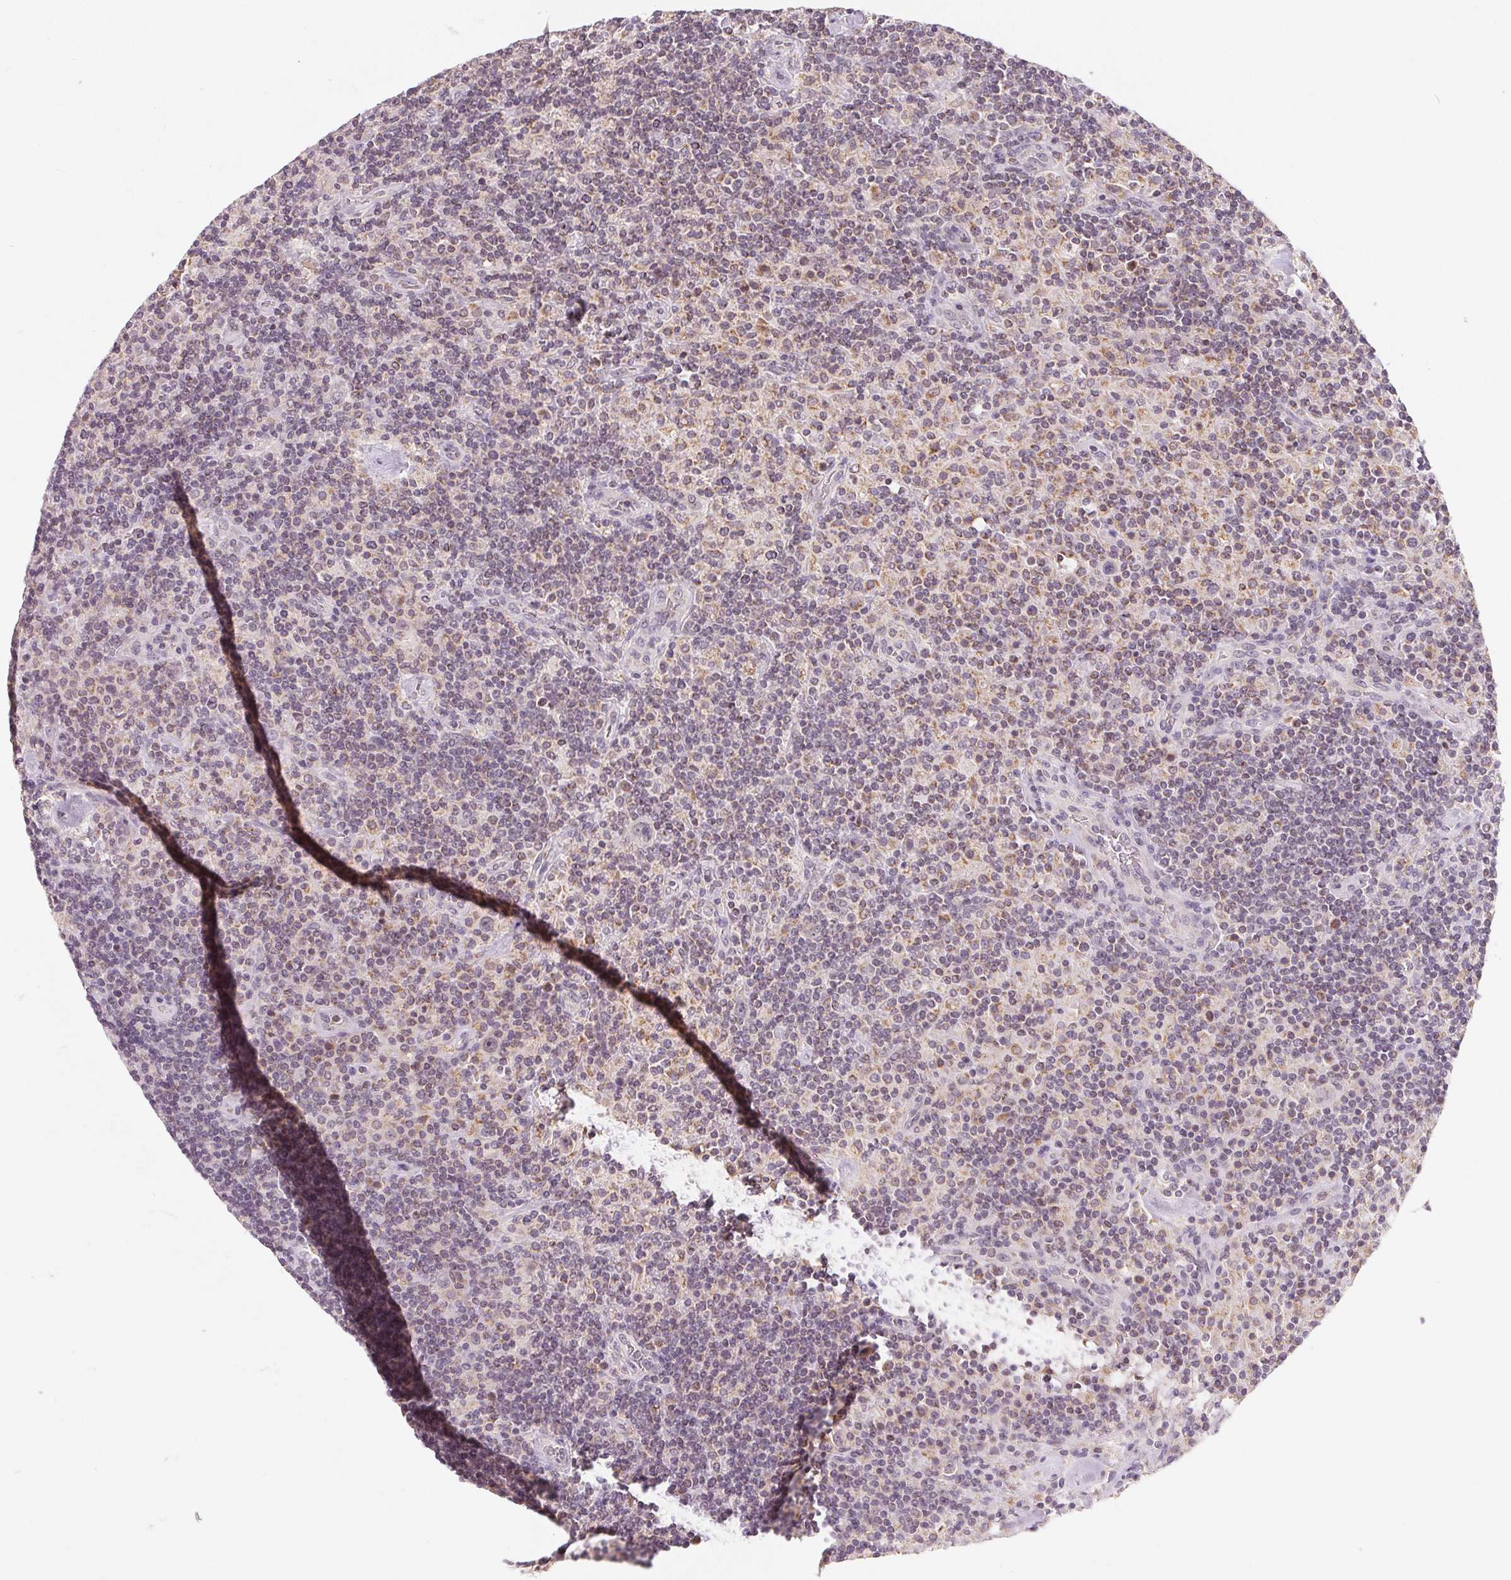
{"staining": {"intensity": "negative", "quantity": "none", "location": "none"}, "tissue": "lymphoma", "cell_type": "Tumor cells", "image_type": "cancer", "snomed": [{"axis": "morphology", "description": "Hodgkin's disease, NOS"}, {"axis": "topography", "description": "Lymph node"}], "caption": "Protein analysis of lymphoma demonstrates no significant positivity in tumor cells.", "gene": "GHITM", "patient": {"sex": "male", "age": 70}}